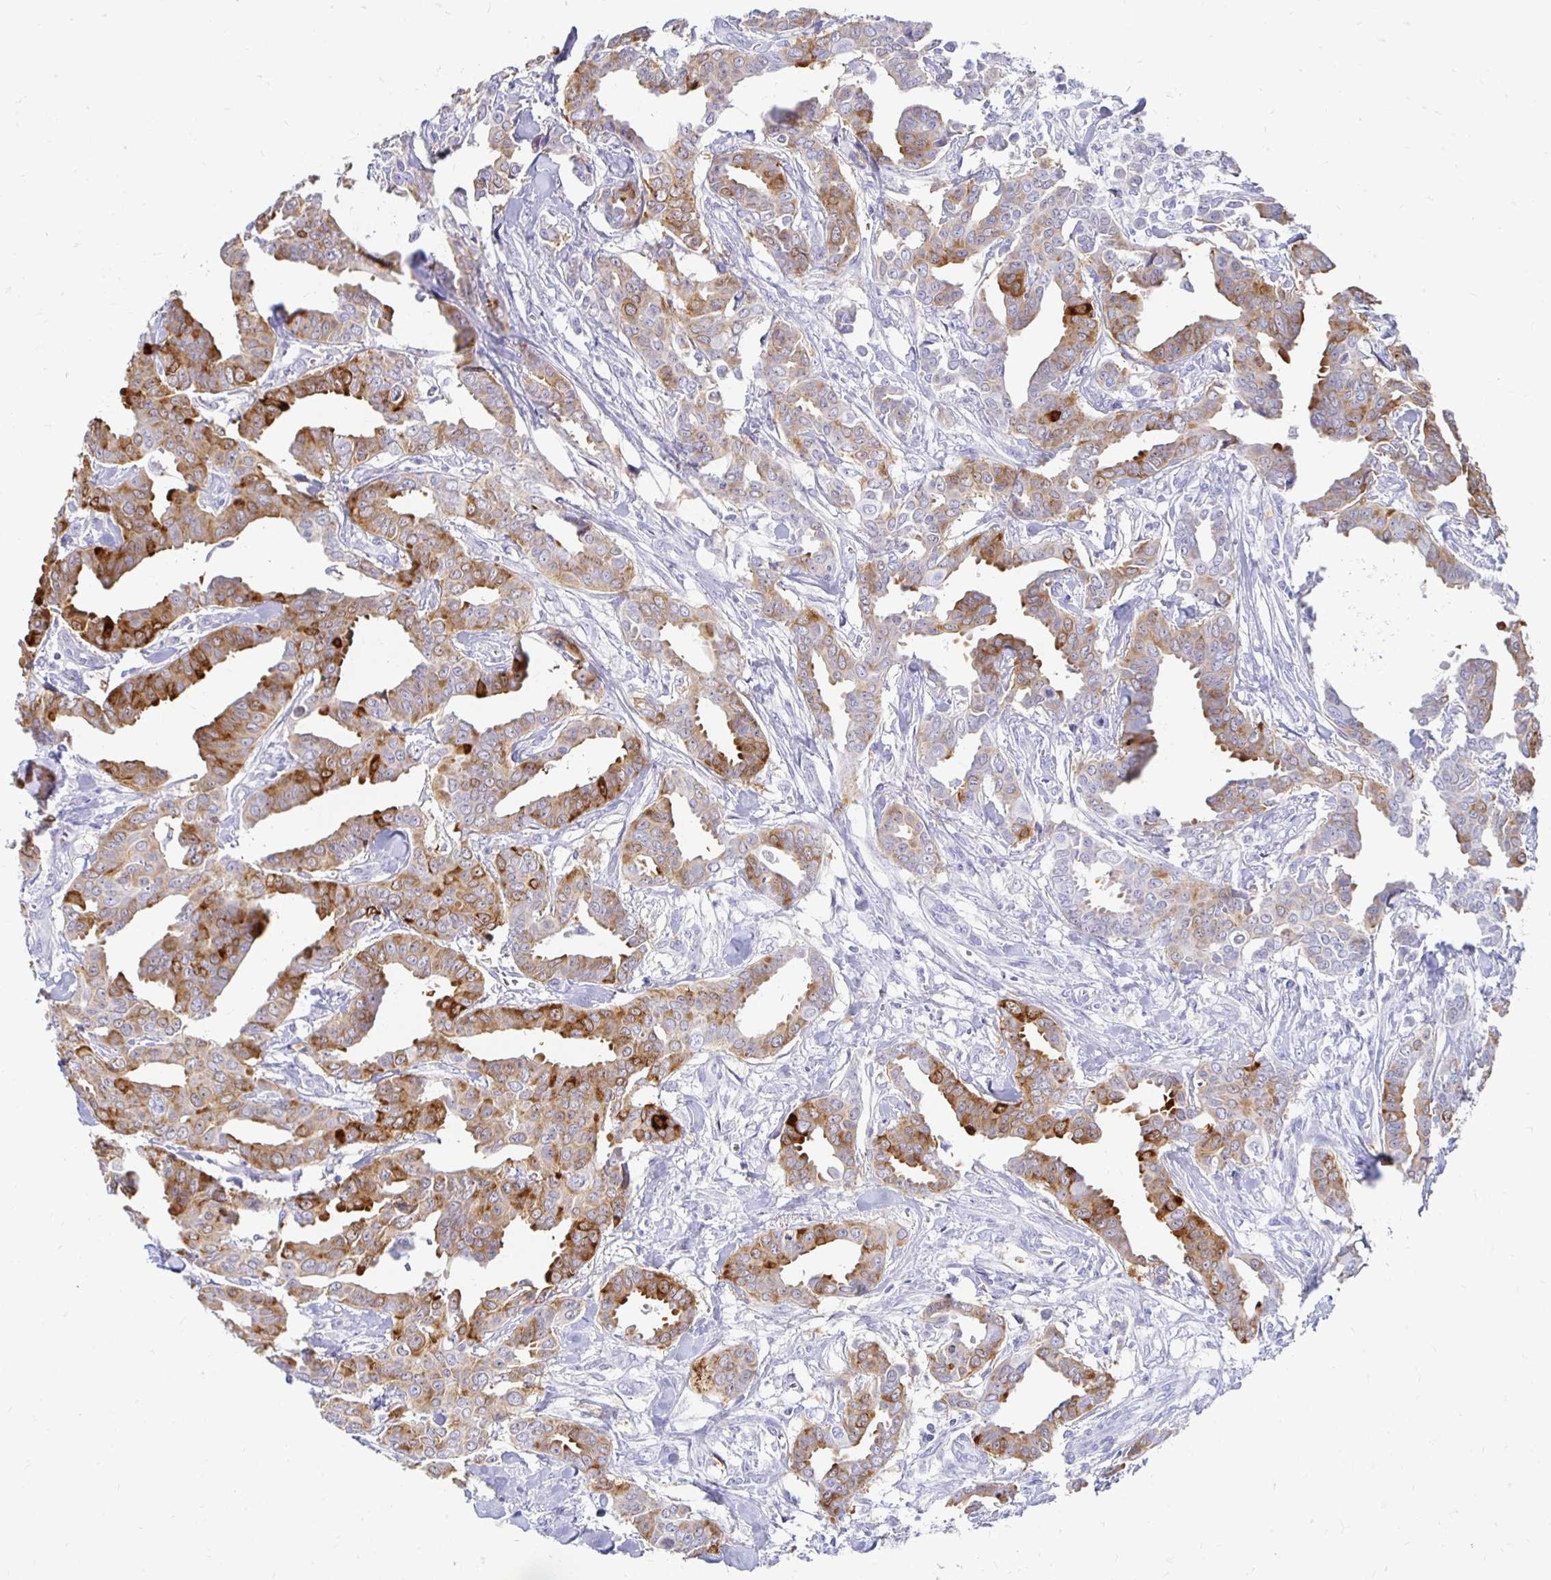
{"staining": {"intensity": "strong", "quantity": "25%-75%", "location": "cytoplasmic/membranous"}, "tissue": "breast cancer", "cell_type": "Tumor cells", "image_type": "cancer", "snomed": [{"axis": "morphology", "description": "Duct carcinoma"}, {"axis": "topography", "description": "Breast"}], "caption": "Breast infiltrating ductal carcinoma stained with IHC shows strong cytoplasmic/membranous positivity in about 25%-75% of tumor cells.", "gene": "PEG10", "patient": {"sex": "female", "age": 45}}